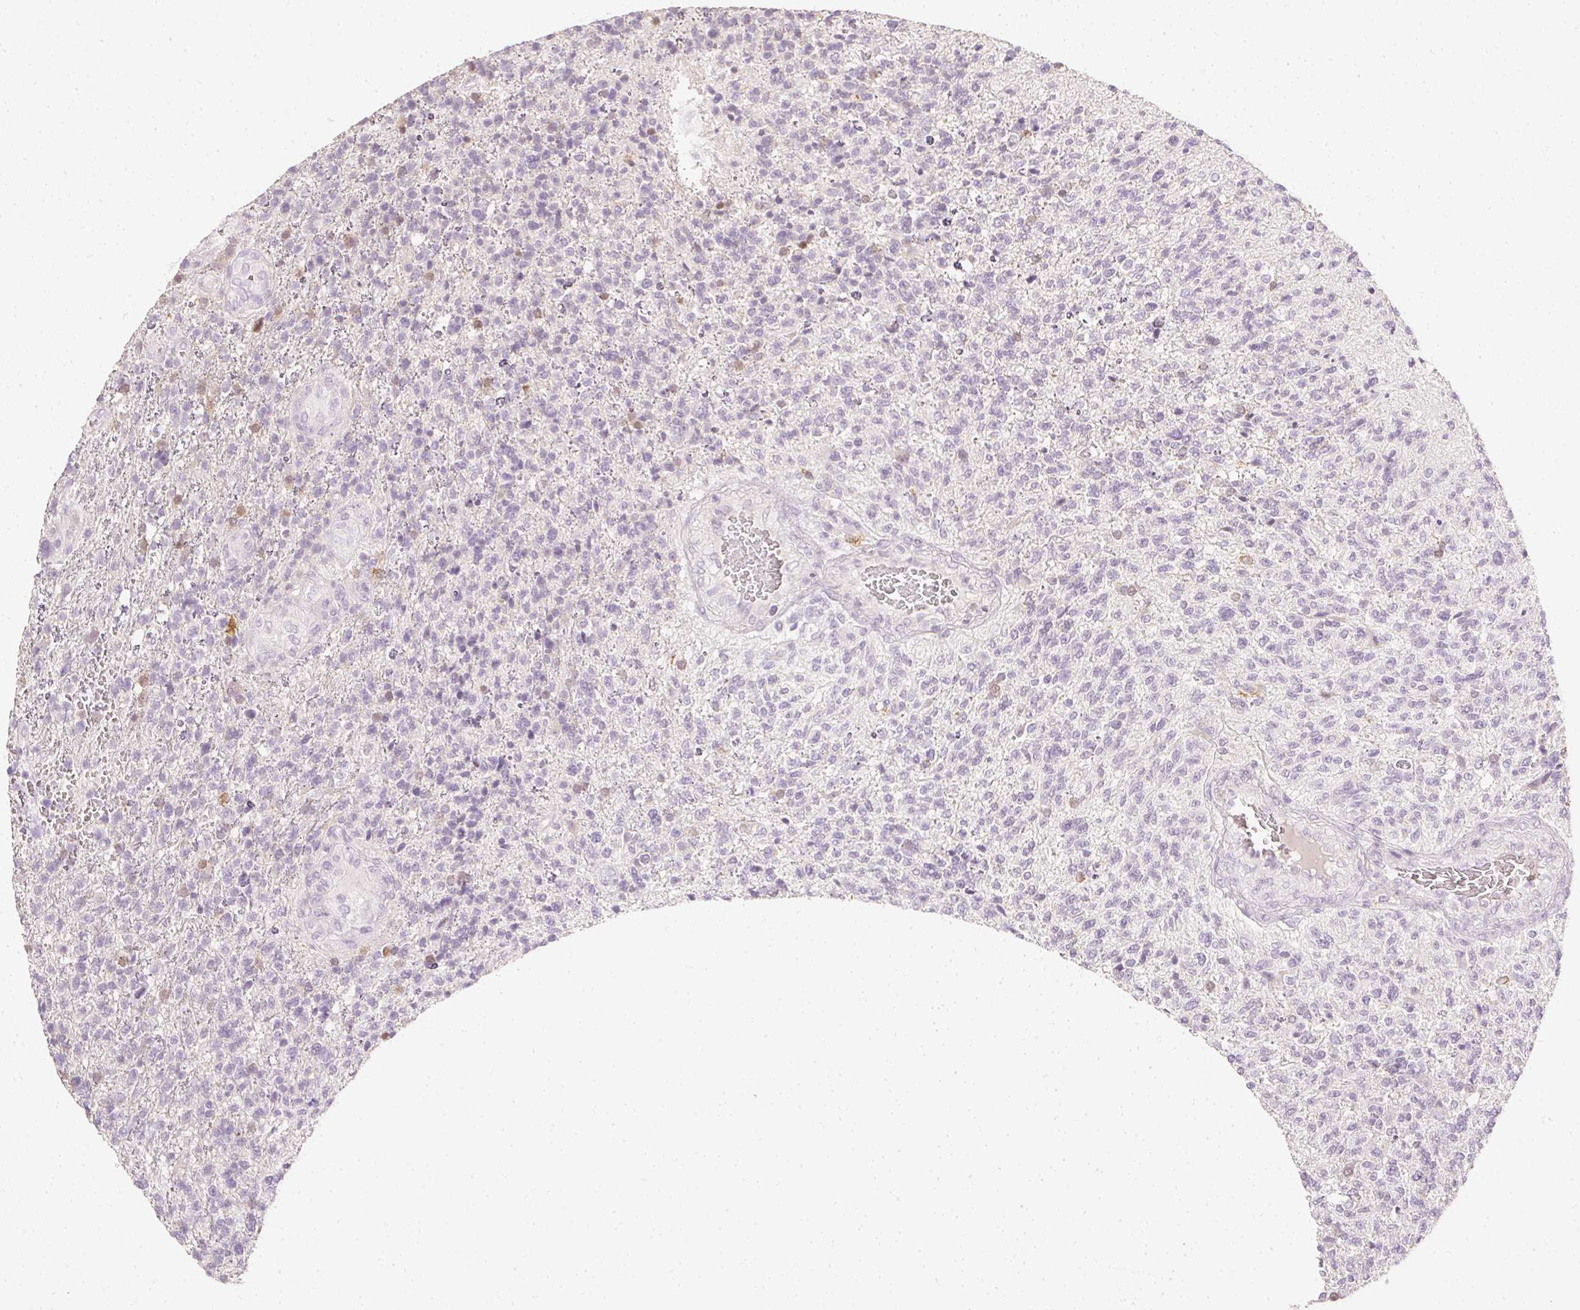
{"staining": {"intensity": "weak", "quantity": "<25%", "location": "nuclear"}, "tissue": "glioma", "cell_type": "Tumor cells", "image_type": "cancer", "snomed": [{"axis": "morphology", "description": "Glioma, malignant, High grade"}, {"axis": "topography", "description": "Brain"}], "caption": "IHC image of human glioma stained for a protein (brown), which displays no expression in tumor cells.", "gene": "ELAVL3", "patient": {"sex": "male", "age": 56}}